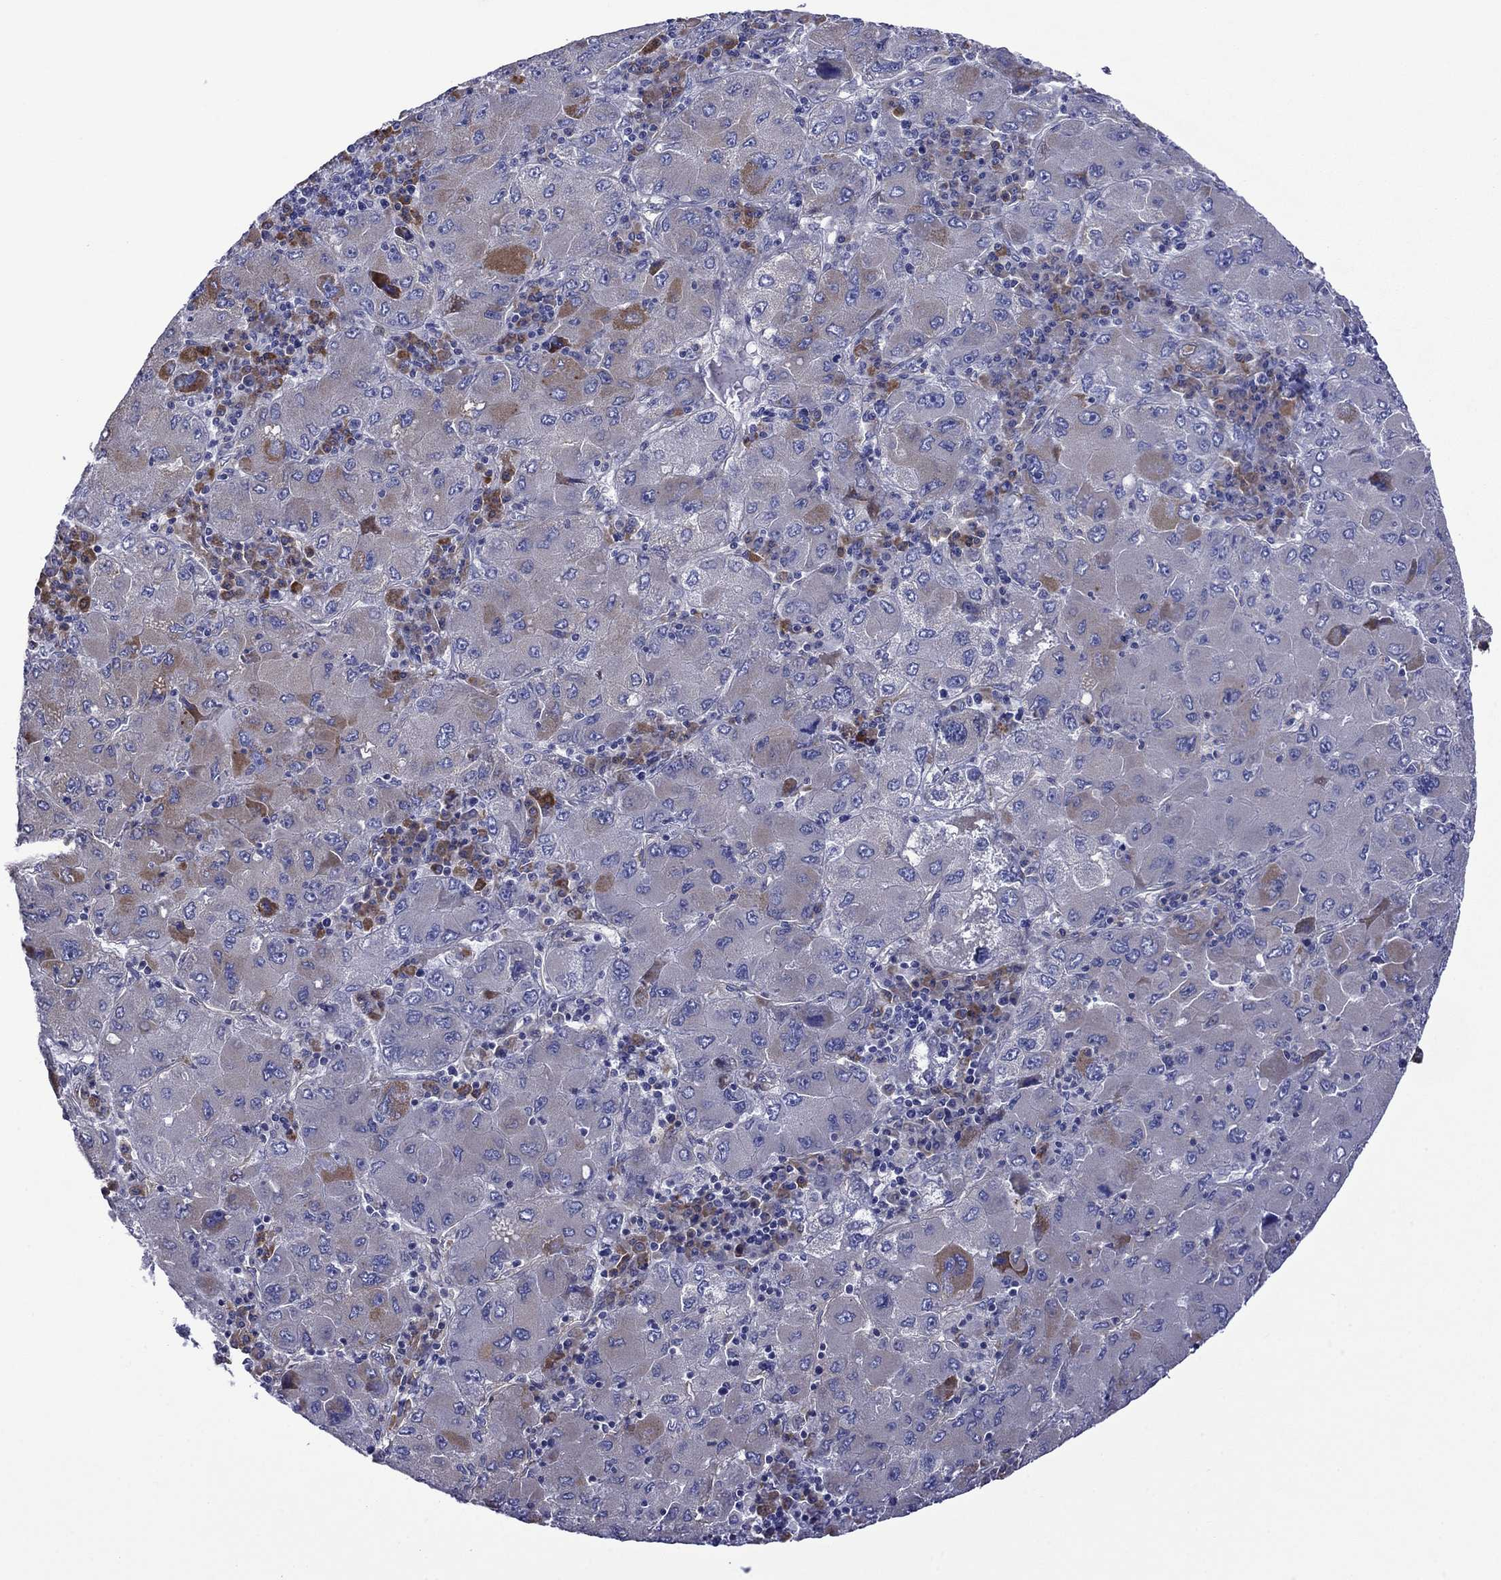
{"staining": {"intensity": "moderate", "quantity": "<25%", "location": "cytoplasmic/membranous"}, "tissue": "liver cancer", "cell_type": "Tumor cells", "image_type": "cancer", "snomed": [{"axis": "morphology", "description": "Carcinoma, Hepatocellular, NOS"}, {"axis": "topography", "description": "Liver"}], "caption": "Immunohistochemistry (IHC) micrograph of neoplastic tissue: human liver cancer stained using IHC displays low levels of moderate protein expression localized specifically in the cytoplasmic/membranous of tumor cells, appearing as a cytoplasmic/membranous brown color.", "gene": "HSPG2", "patient": {"sex": "male", "age": 75}}